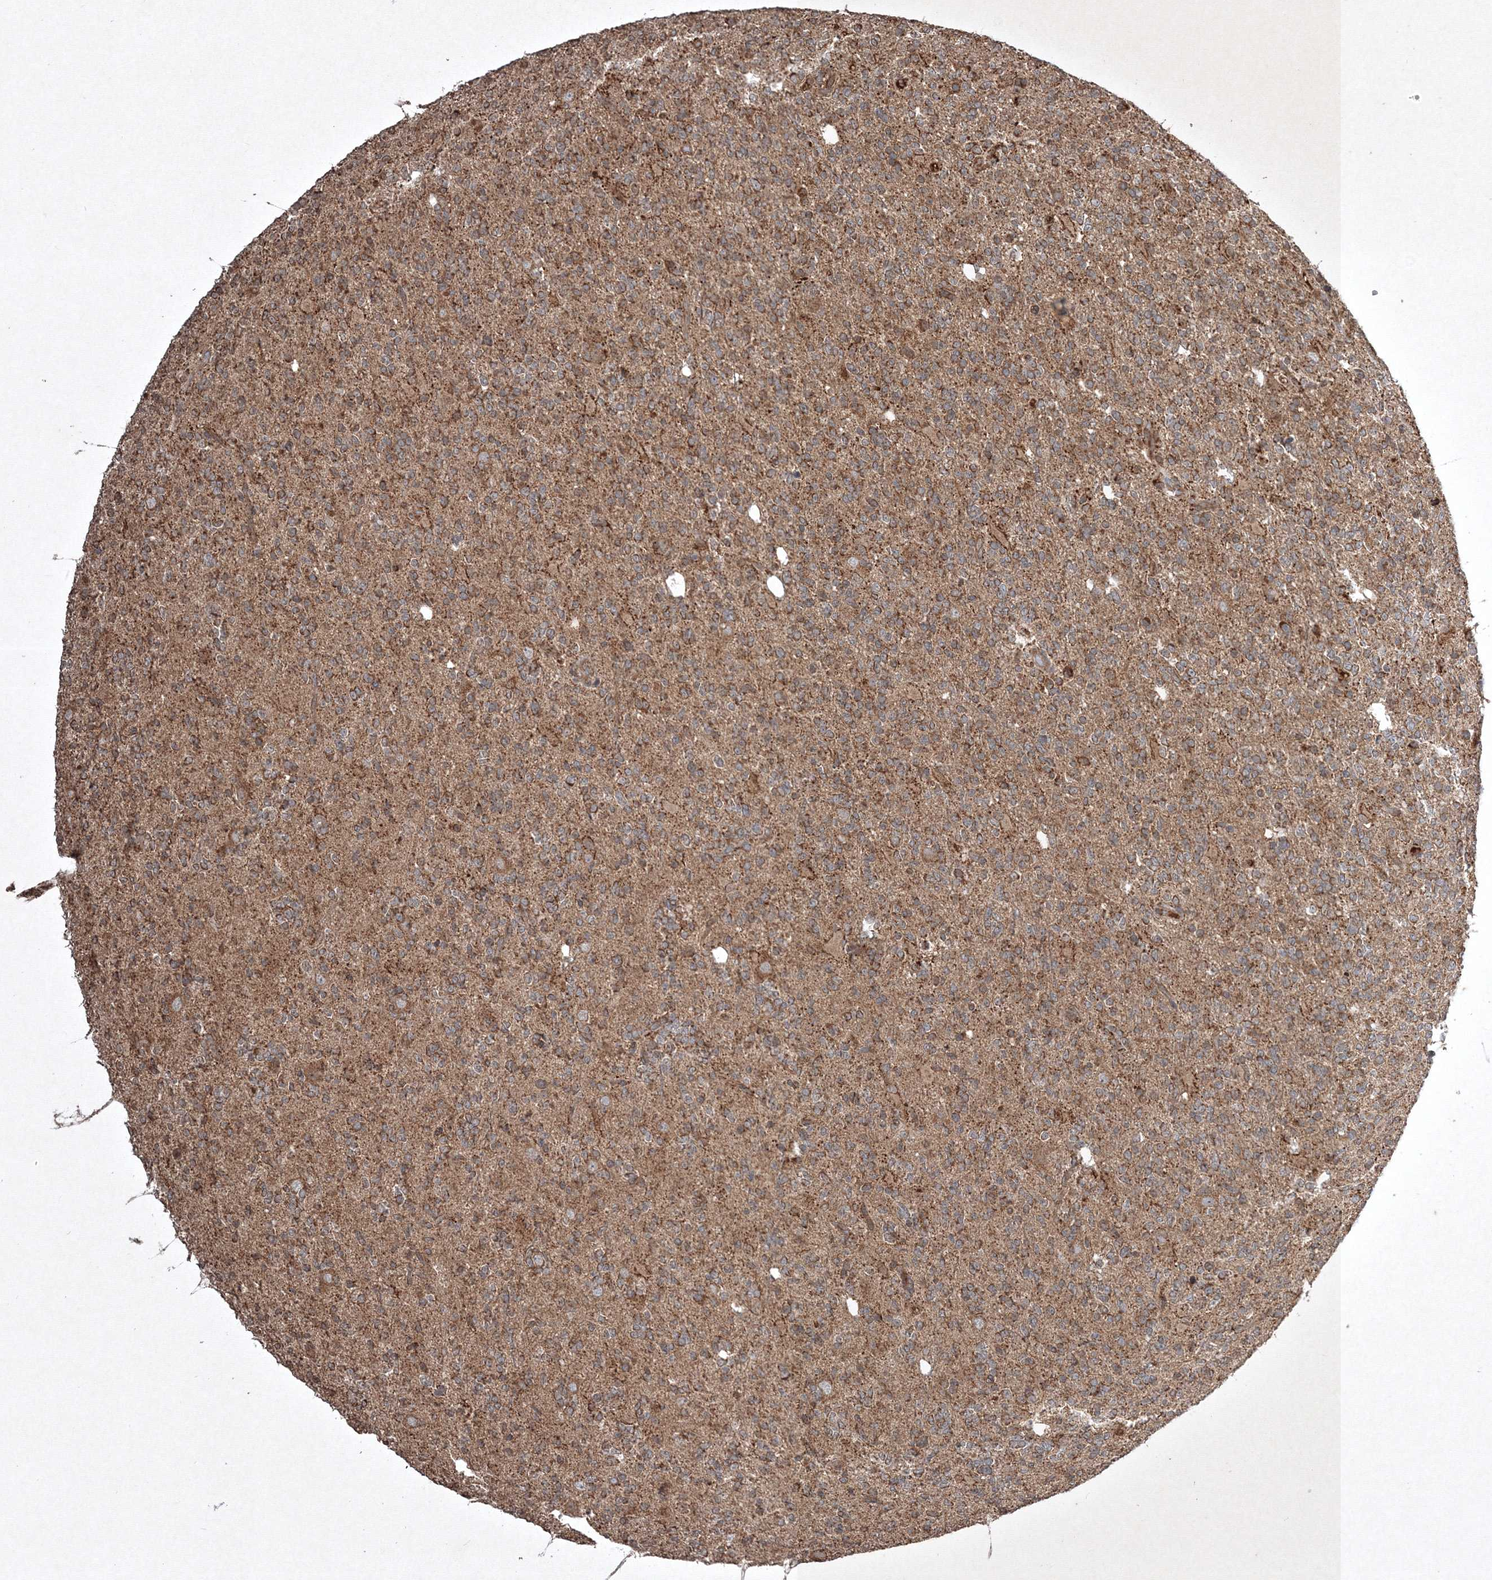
{"staining": {"intensity": "weak", "quantity": "<25%", "location": "cytoplasmic/membranous"}, "tissue": "glioma", "cell_type": "Tumor cells", "image_type": "cancer", "snomed": [{"axis": "morphology", "description": "Glioma, malignant, High grade"}, {"axis": "topography", "description": "Brain"}], "caption": "Photomicrograph shows no significant protein expression in tumor cells of glioma.", "gene": "PLTP", "patient": {"sex": "female", "age": 62}}